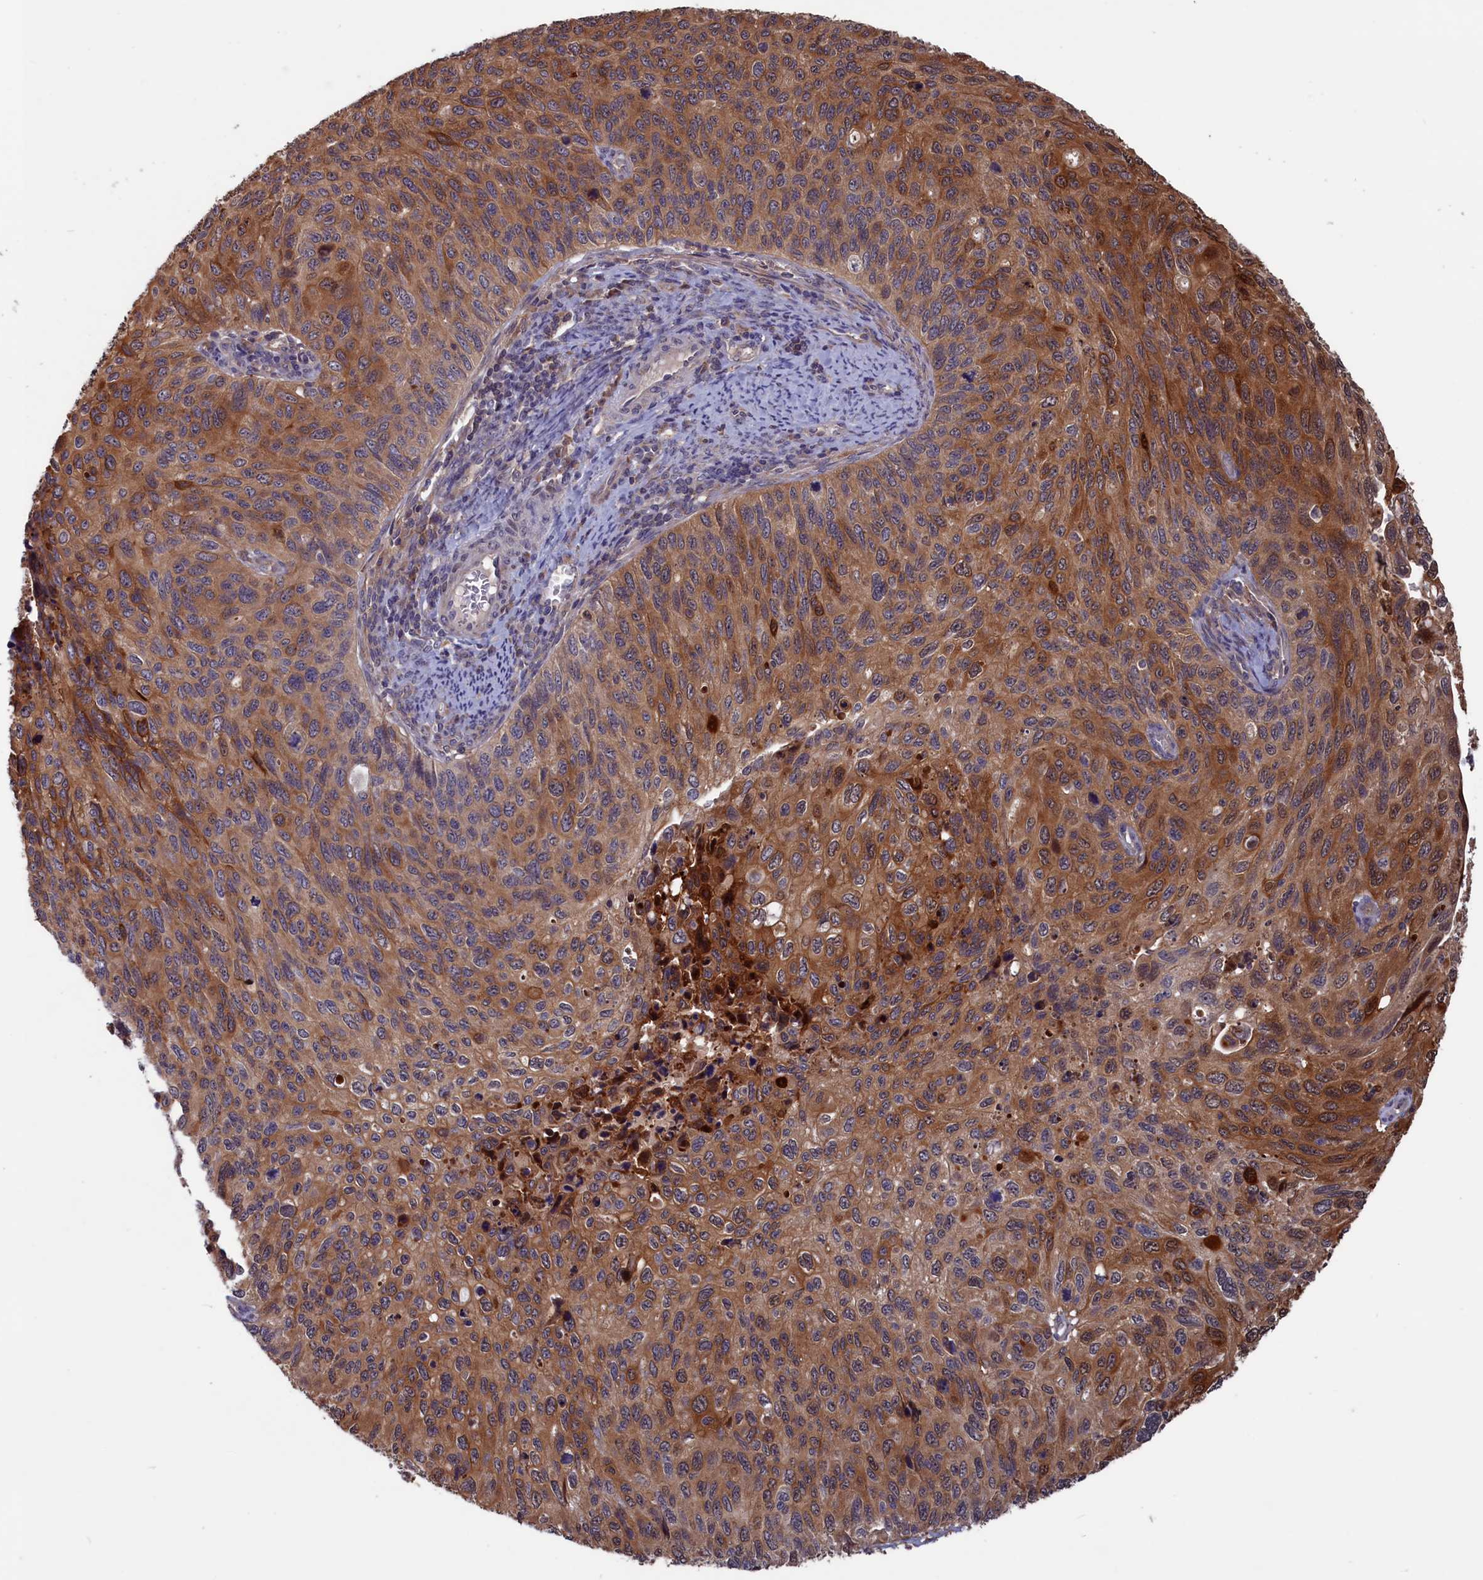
{"staining": {"intensity": "moderate", "quantity": ">75%", "location": "cytoplasmic/membranous"}, "tissue": "cervical cancer", "cell_type": "Tumor cells", "image_type": "cancer", "snomed": [{"axis": "morphology", "description": "Squamous cell carcinoma, NOS"}, {"axis": "topography", "description": "Cervix"}], "caption": "High-power microscopy captured an immunohistochemistry image of cervical cancer, revealing moderate cytoplasmic/membranous expression in about >75% of tumor cells.", "gene": "CACTIN", "patient": {"sex": "female", "age": 70}}